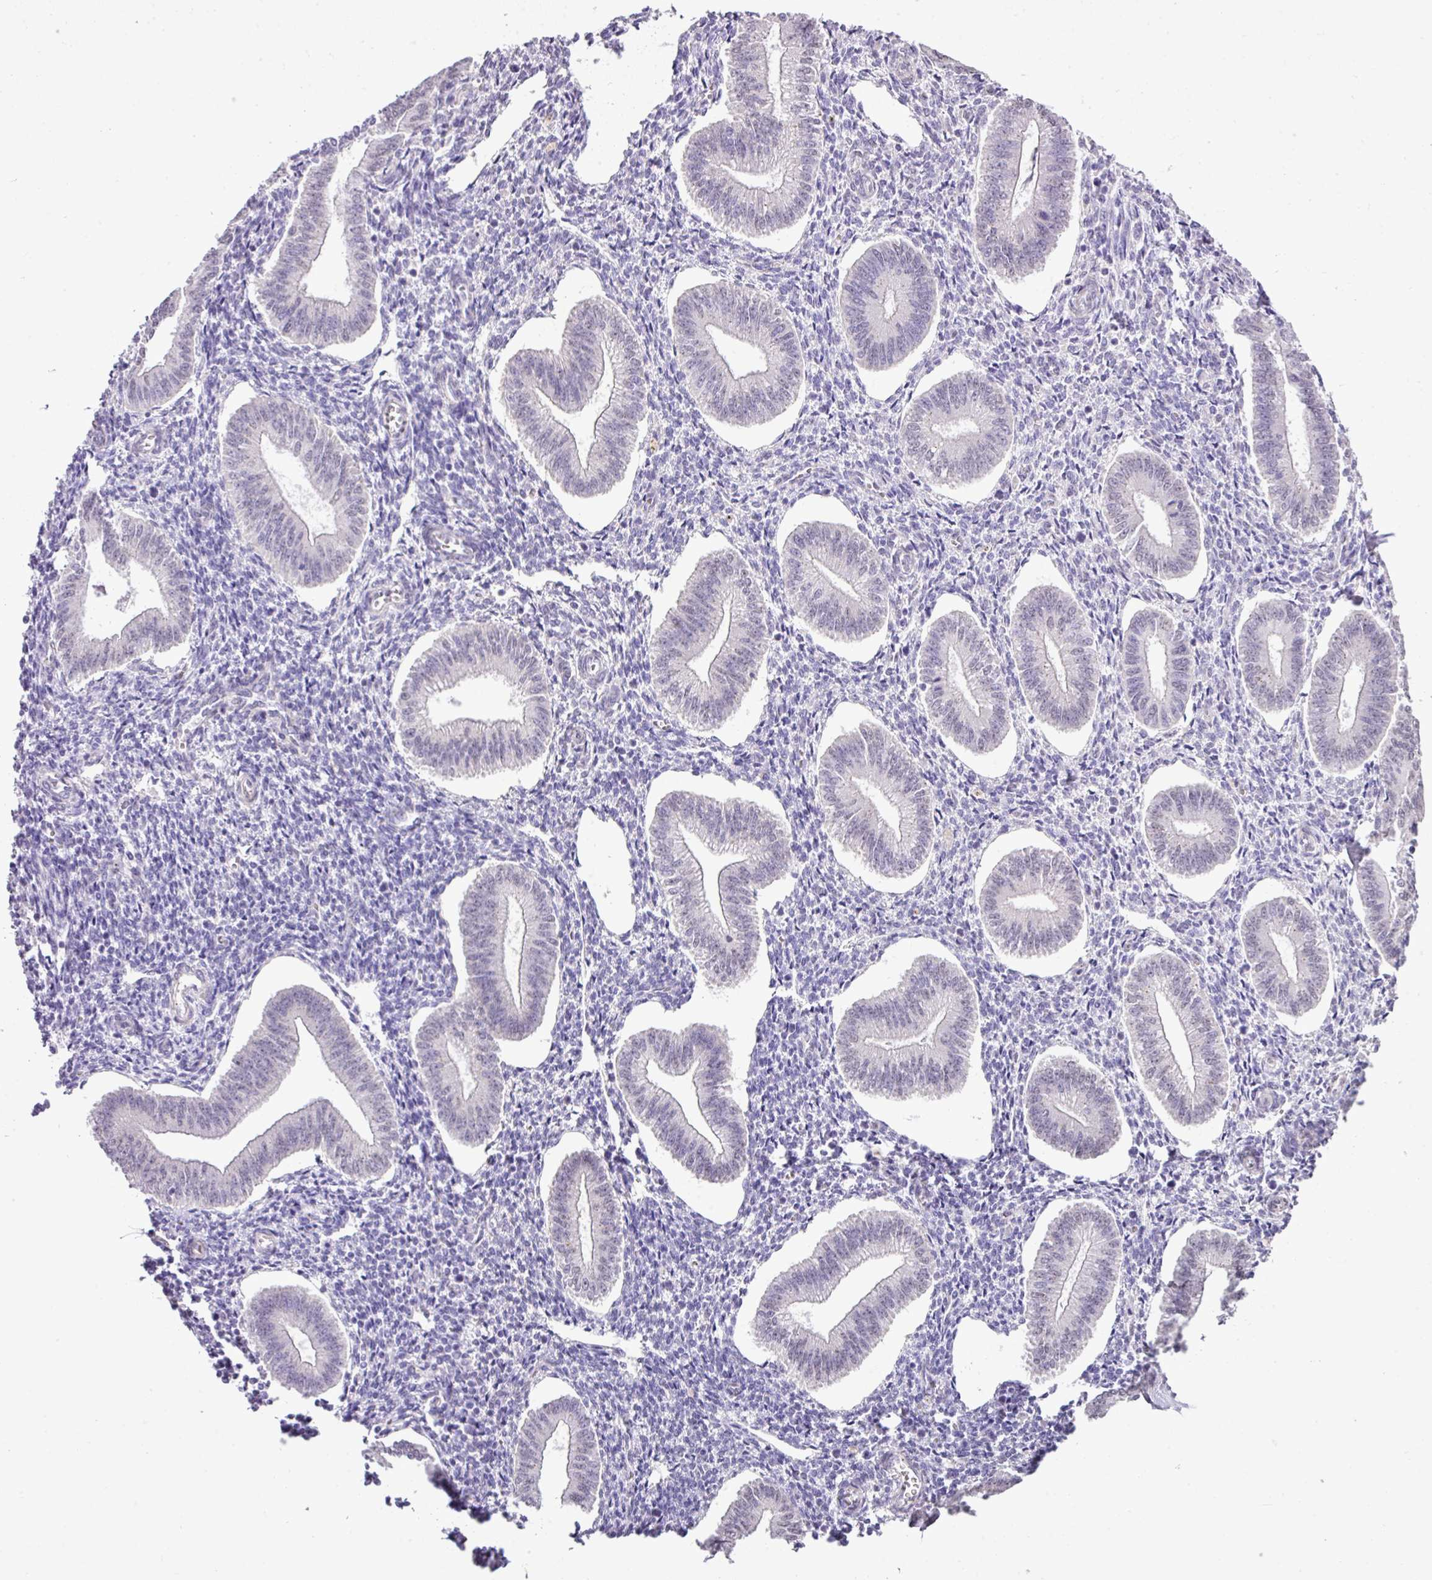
{"staining": {"intensity": "negative", "quantity": "none", "location": "none"}, "tissue": "endometrium", "cell_type": "Cells in endometrial stroma", "image_type": "normal", "snomed": [{"axis": "morphology", "description": "Normal tissue, NOS"}, {"axis": "topography", "description": "Endometrium"}], "caption": "The histopathology image displays no significant staining in cells in endometrial stroma of endometrium.", "gene": "DIP2A", "patient": {"sex": "female", "age": 34}}